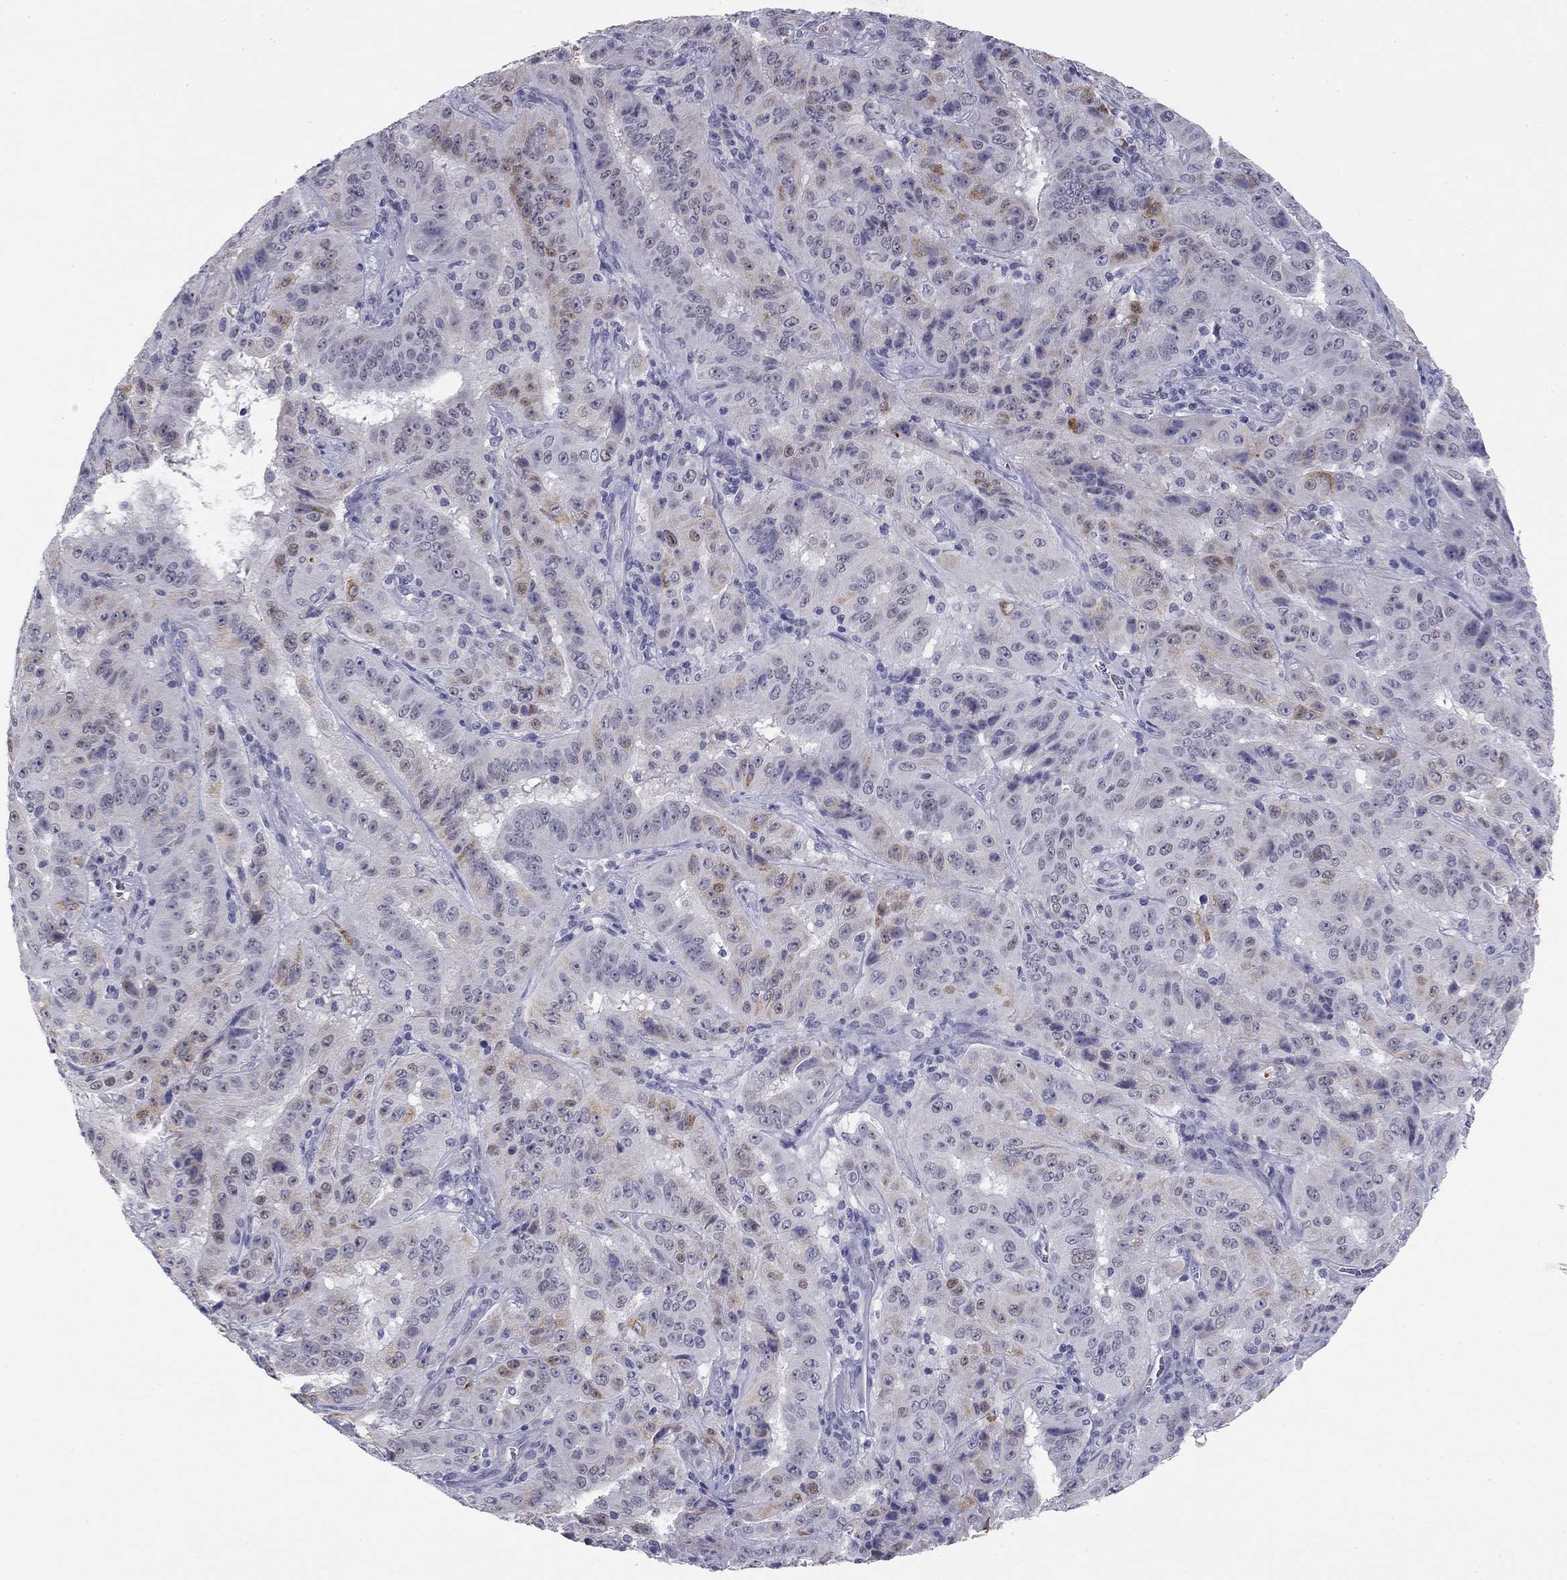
{"staining": {"intensity": "weak", "quantity": "<25%", "location": "cytoplasmic/membranous"}, "tissue": "pancreatic cancer", "cell_type": "Tumor cells", "image_type": "cancer", "snomed": [{"axis": "morphology", "description": "Adenocarcinoma, NOS"}, {"axis": "topography", "description": "Pancreas"}], "caption": "Human pancreatic cancer (adenocarcinoma) stained for a protein using immunohistochemistry (IHC) shows no positivity in tumor cells.", "gene": "TFAP2B", "patient": {"sex": "male", "age": 63}}